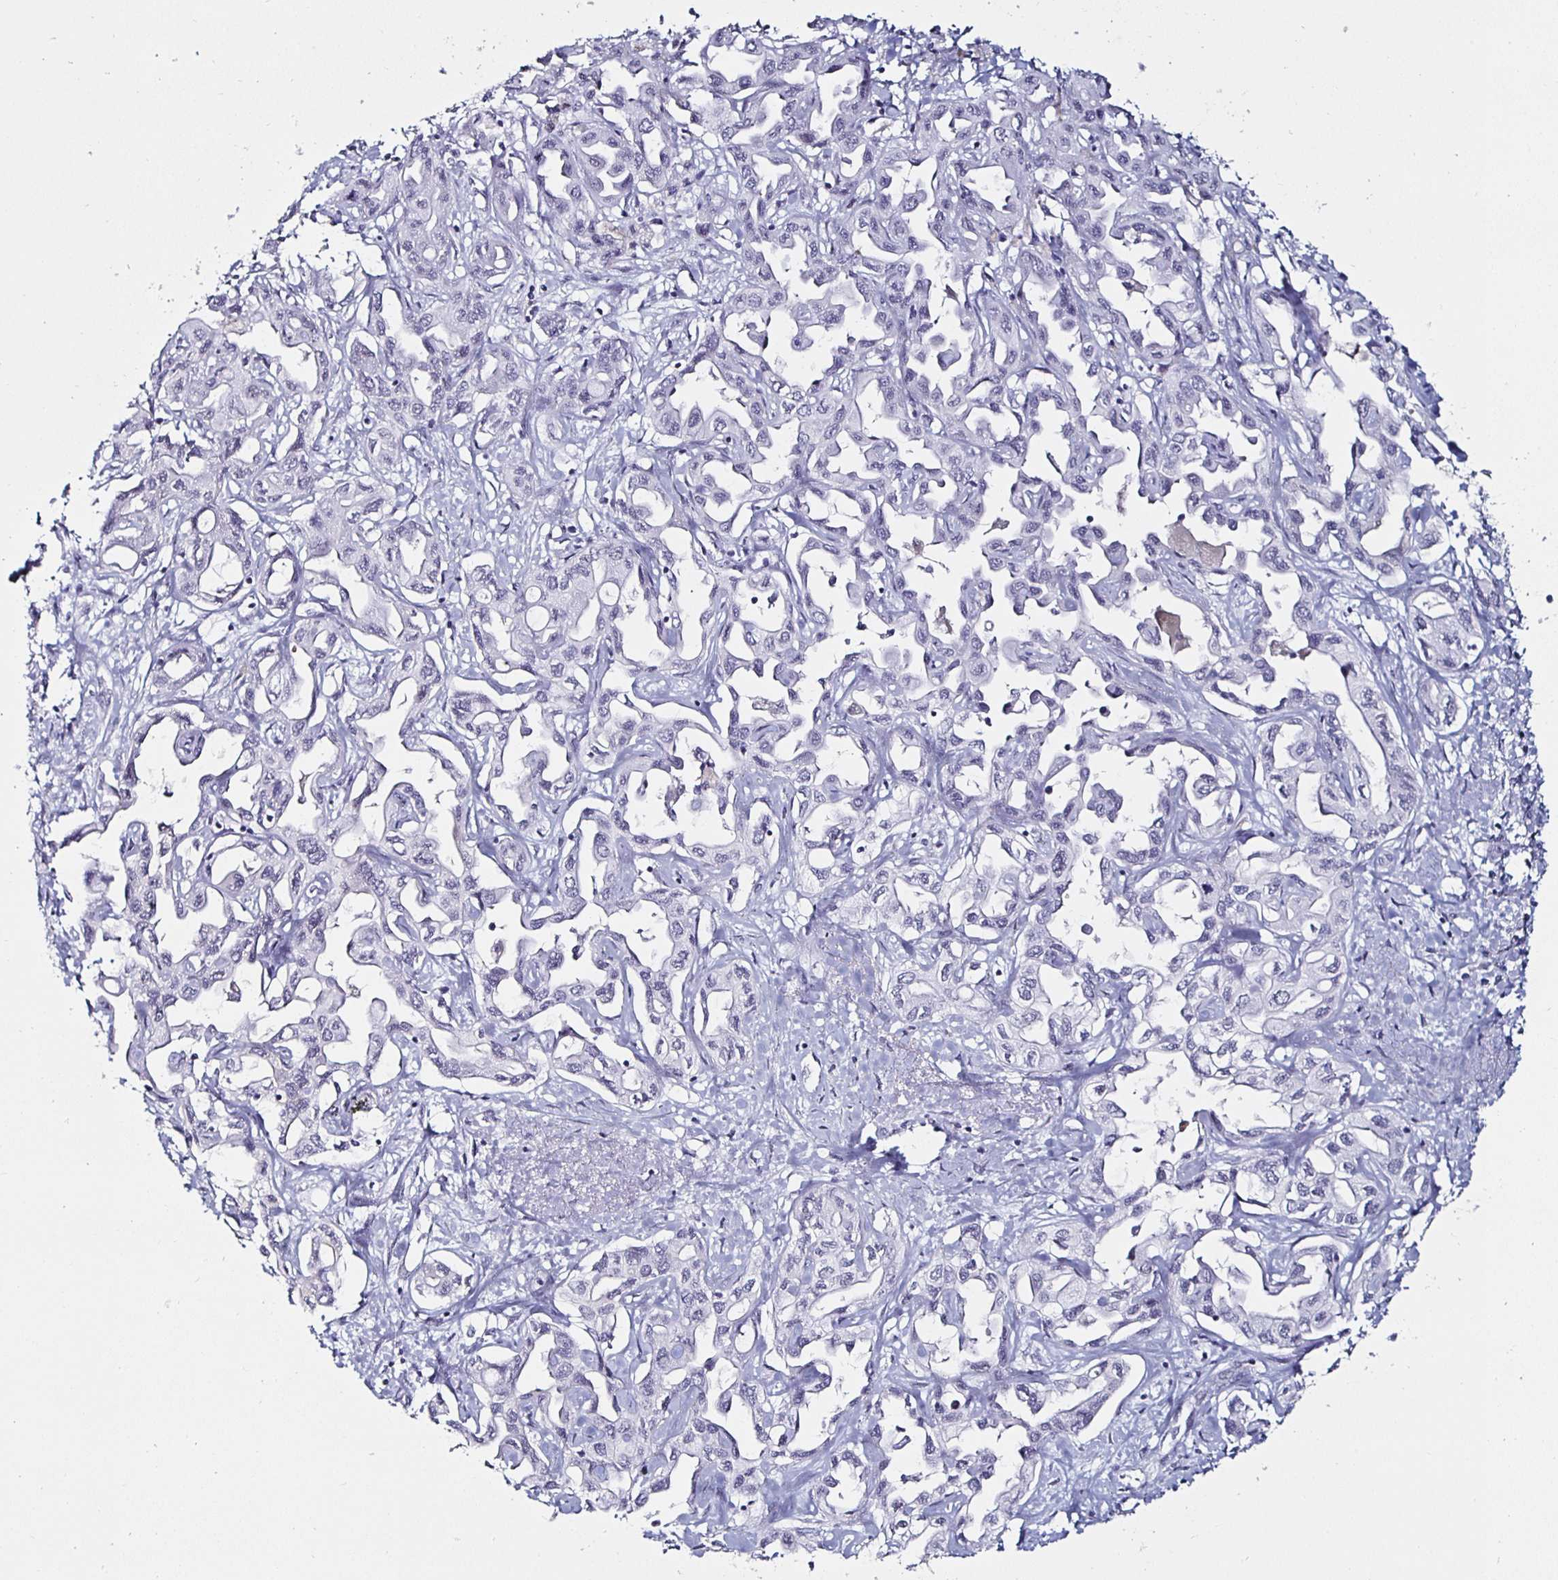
{"staining": {"intensity": "negative", "quantity": "none", "location": "none"}, "tissue": "liver cancer", "cell_type": "Tumor cells", "image_type": "cancer", "snomed": [{"axis": "morphology", "description": "Cholangiocarcinoma"}, {"axis": "topography", "description": "Liver"}], "caption": "Liver cancer (cholangiocarcinoma) stained for a protein using IHC shows no positivity tumor cells.", "gene": "KRT4", "patient": {"sex": "female", "age": 64}}